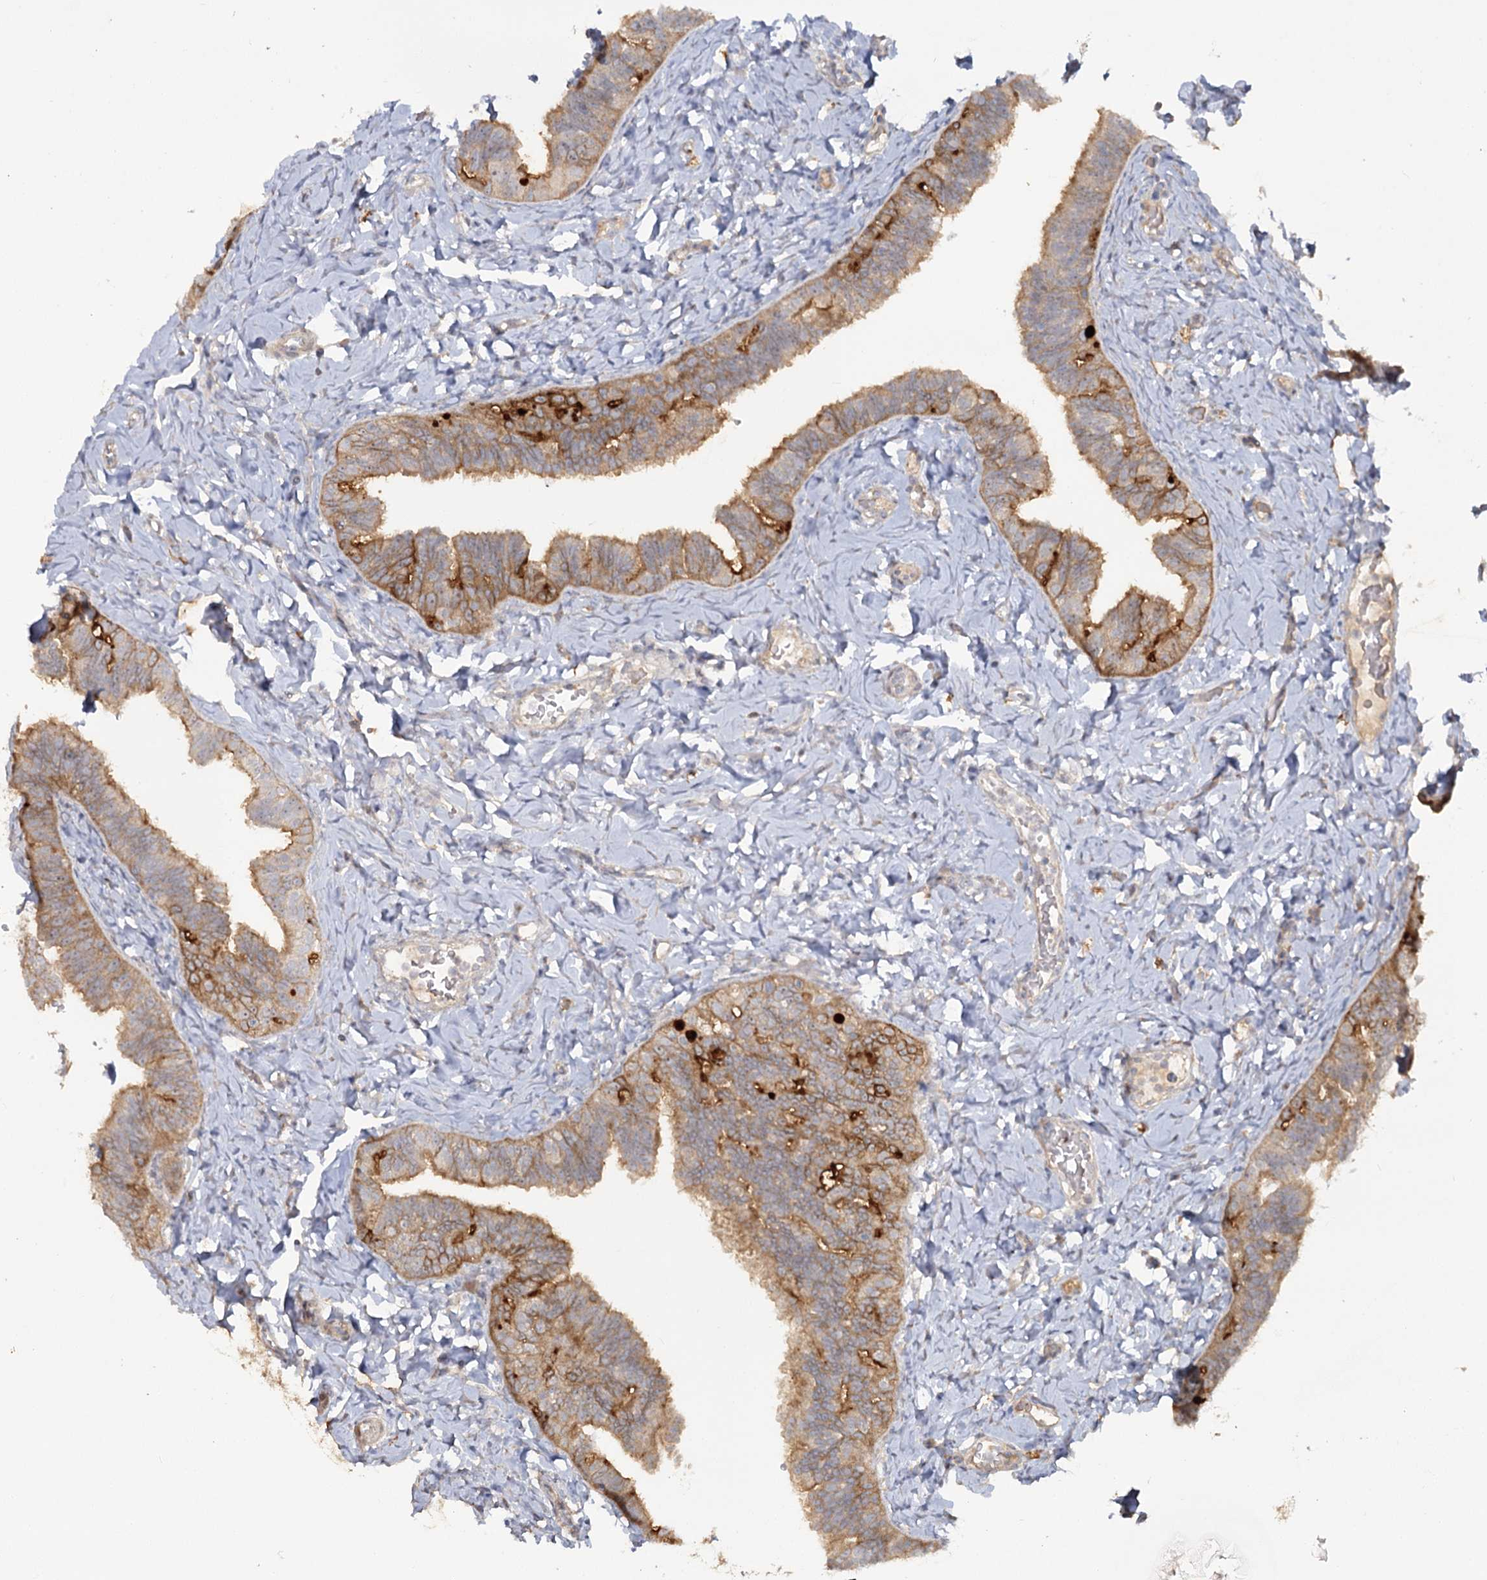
{"staining": {"intensity": "strong", "quantity": ">75%", "location": "cytoplasmic/membranous"}, "tissue": "fallopian tube", "cell_type": "Glandular cells", "image_type": "normal", "snomed": [{"axis": "morphology", "description": "Normal tissue, NOS"}, {"axis": "topography", "description": "Fallopian tube"}], "caption": "A high-resolution image shows IHC staining of benign fallopian tube, which demonstrates strong cytoplasmic/membranous expression in about >75% of glandular cells.", "gene": "ANGPTL5", "patient": {"sex": "female", "age": 65}}